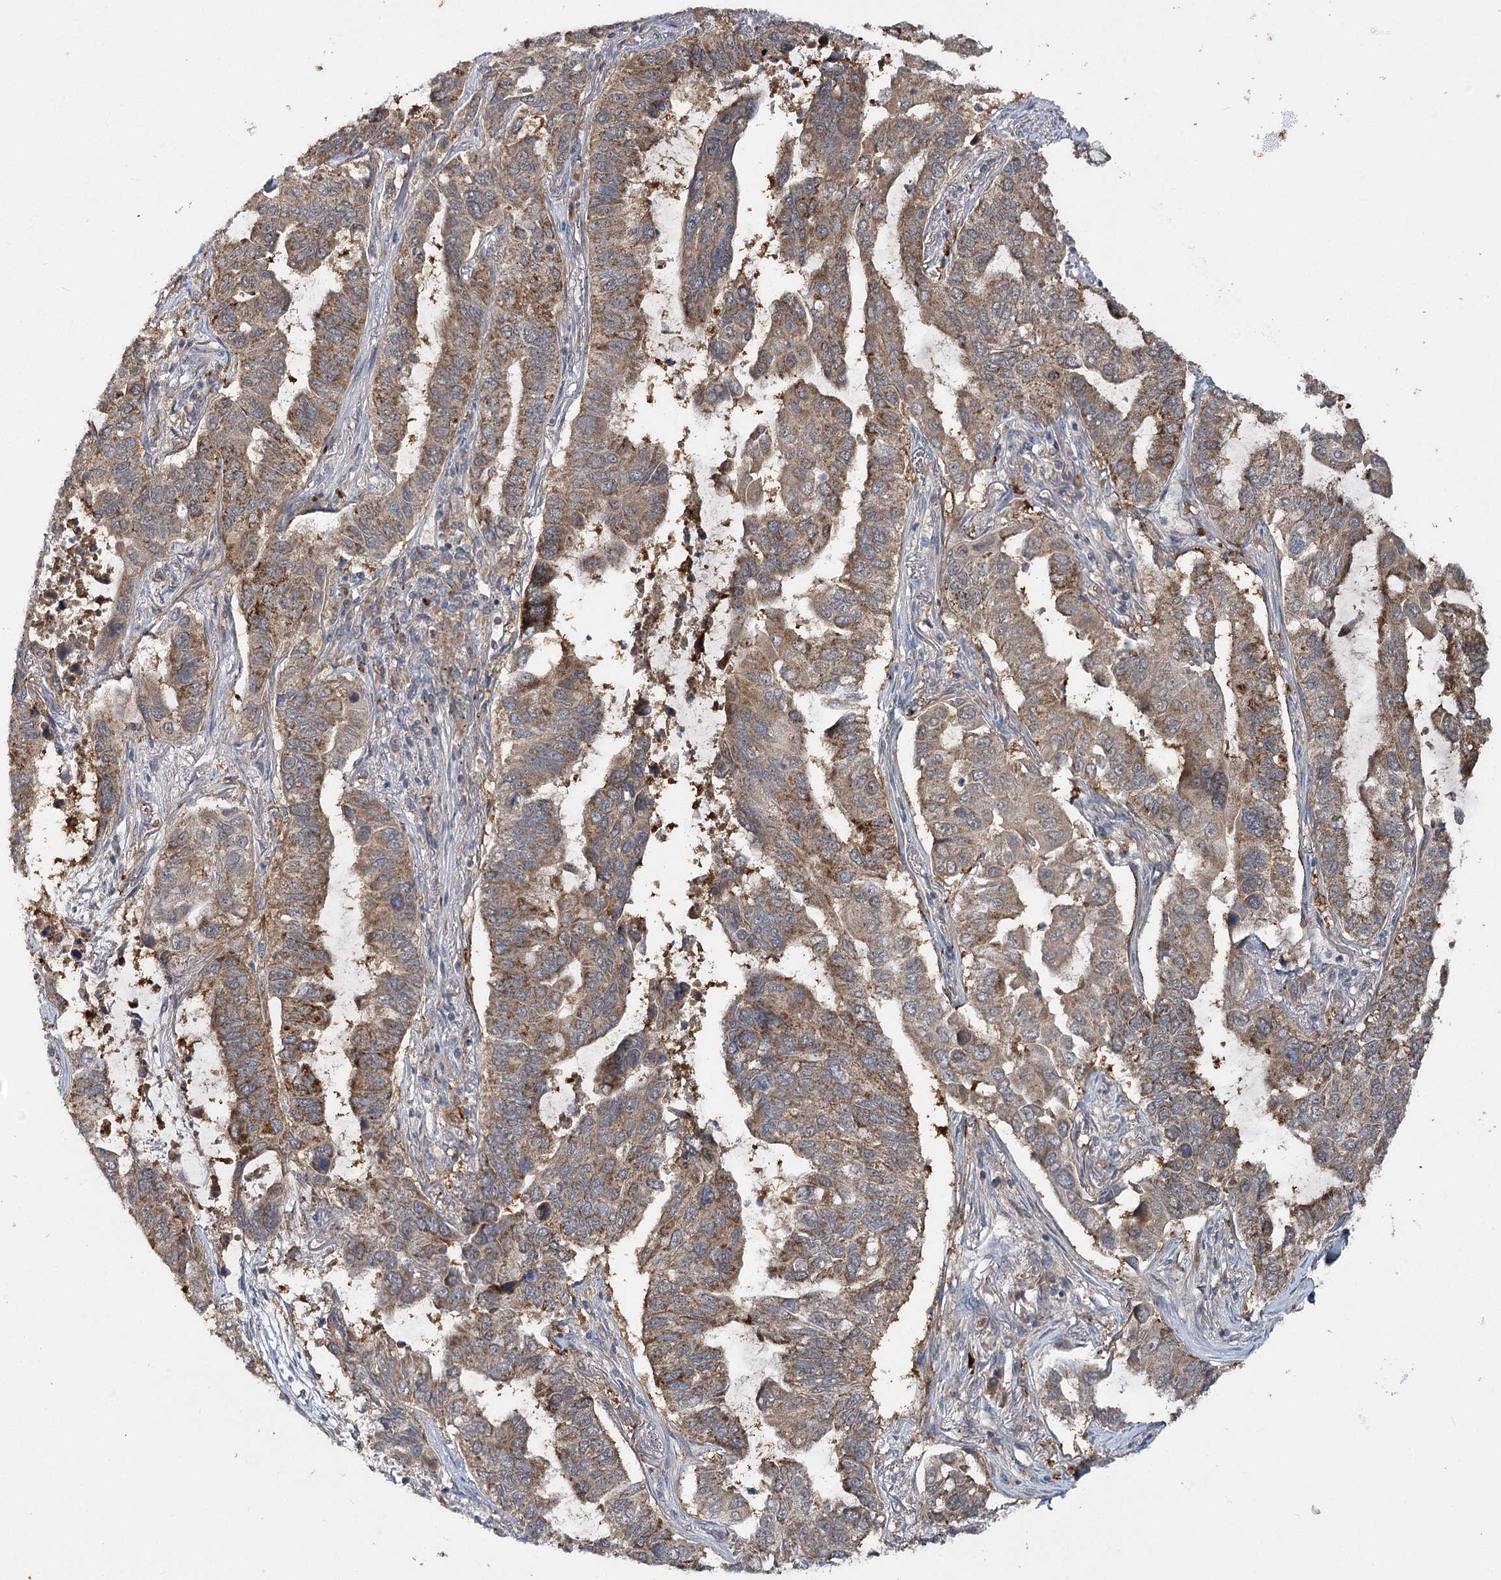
{"staining": {"intensity": "moderate", "quantity": ">75%", "location": "cytoplasmic/membranous"}, "tissue": "lung cancer", "cell_type": "Tumor cells", "image_type": "cancer", "snomed": [{"axis": "morphology", "description": "Adenocarcinoma, NOS"}, {"axis": "topography", "description": "Lung"}], "caption": "A histopathology image showing moderate cytoplasmic/membranous expression in about >75% of tumor cells in lung adenocarcinoma, as visualized by brown immunohistochemical staining.", "gene": "PYROXD2", "patient": {"sex": "male", "age": 64}}